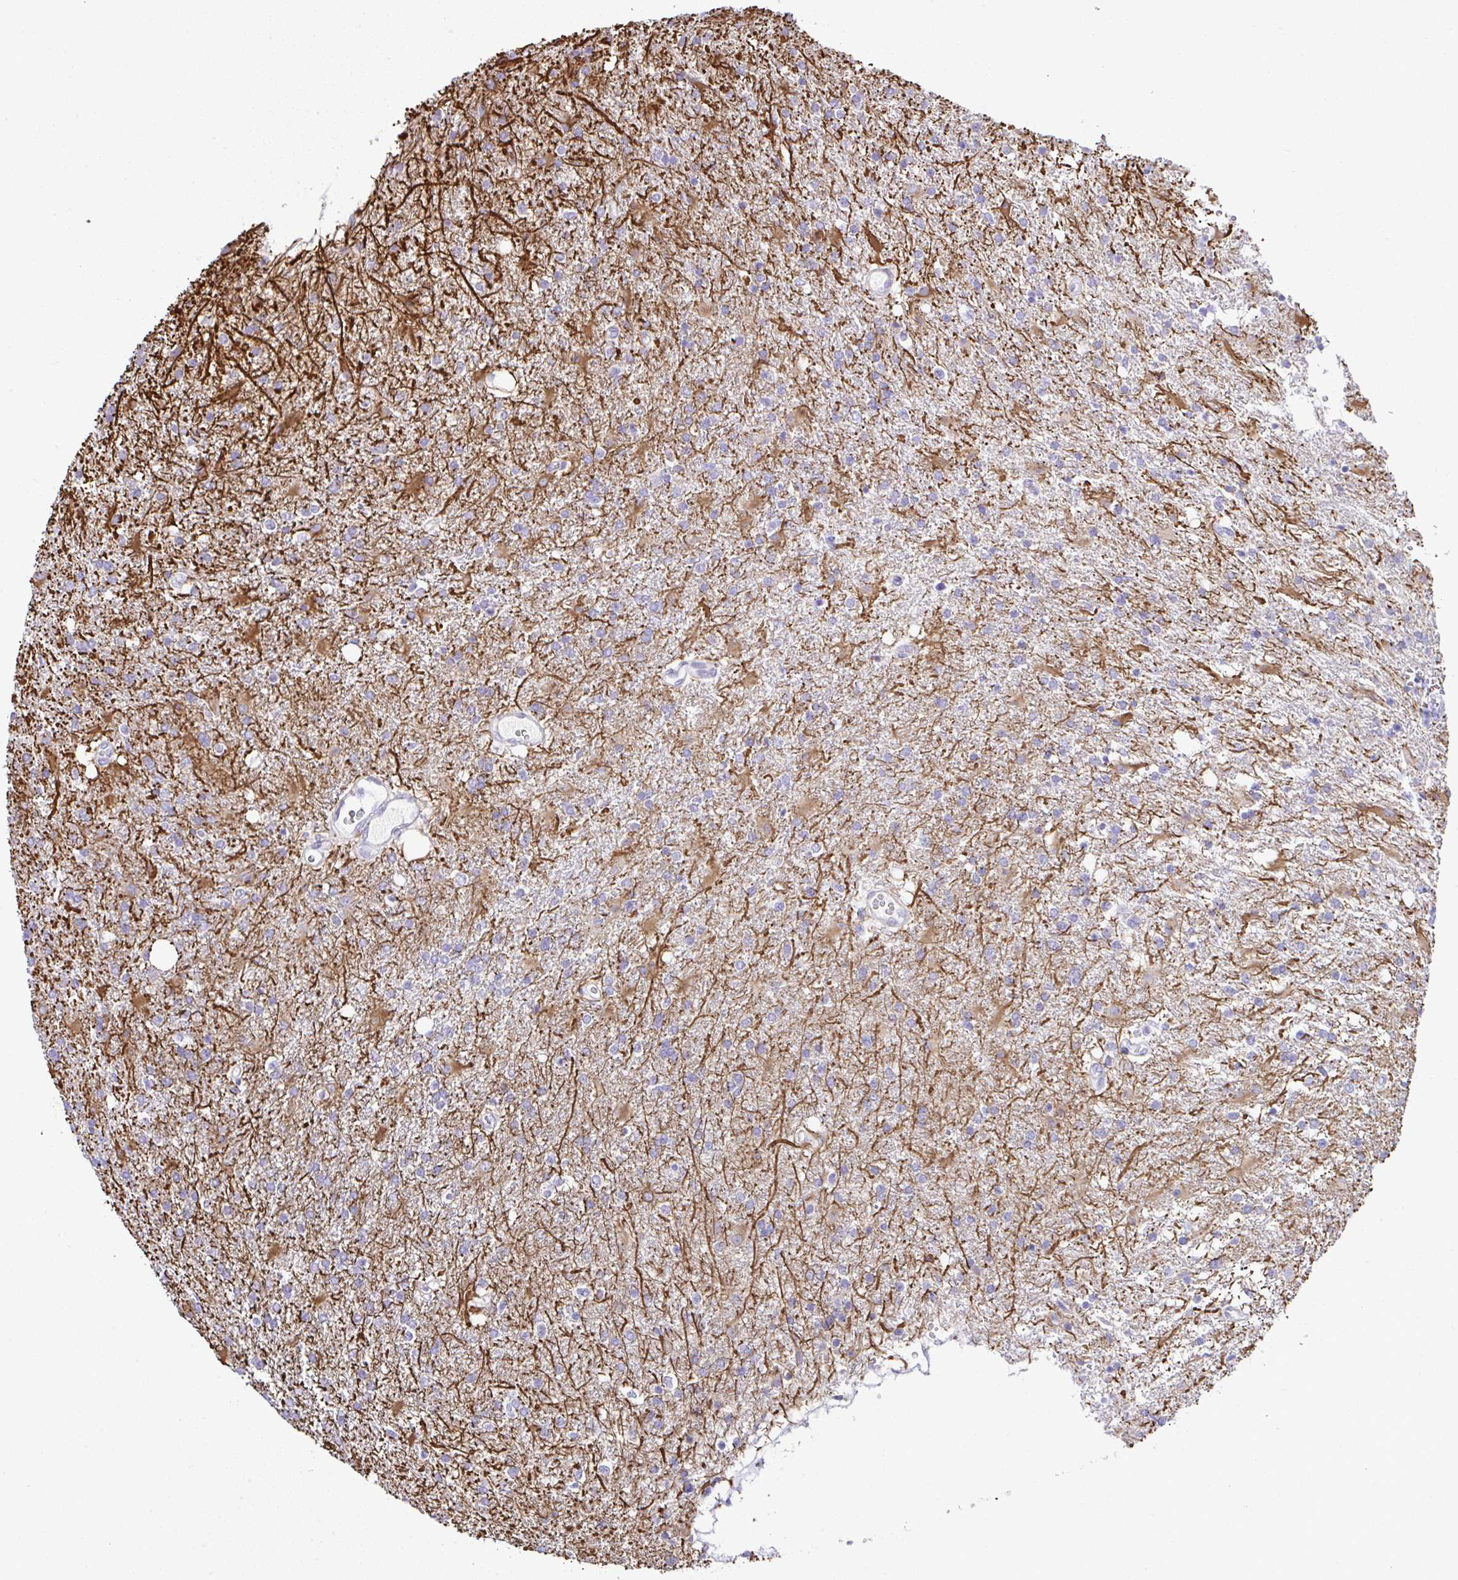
{"staining": {"intensity": "moderate", "quantity": "<25%", "location": "cytoplasmic/membranous"}, "tissue": "glioma", "cell_type": "Tumor cells", "image_type": "cancer", "snomed": [{"axis": "morphology", "description": "Glioma, malignant, High grade"}, {"axis": "topography", "description": "Brain"}], "caption": "Human malignant high-grade glioma stained with a protein marker reveals moderate staining in tumor cells.", "gene": "OR4P4", "patient": {"sex": "male", "age": 56}}